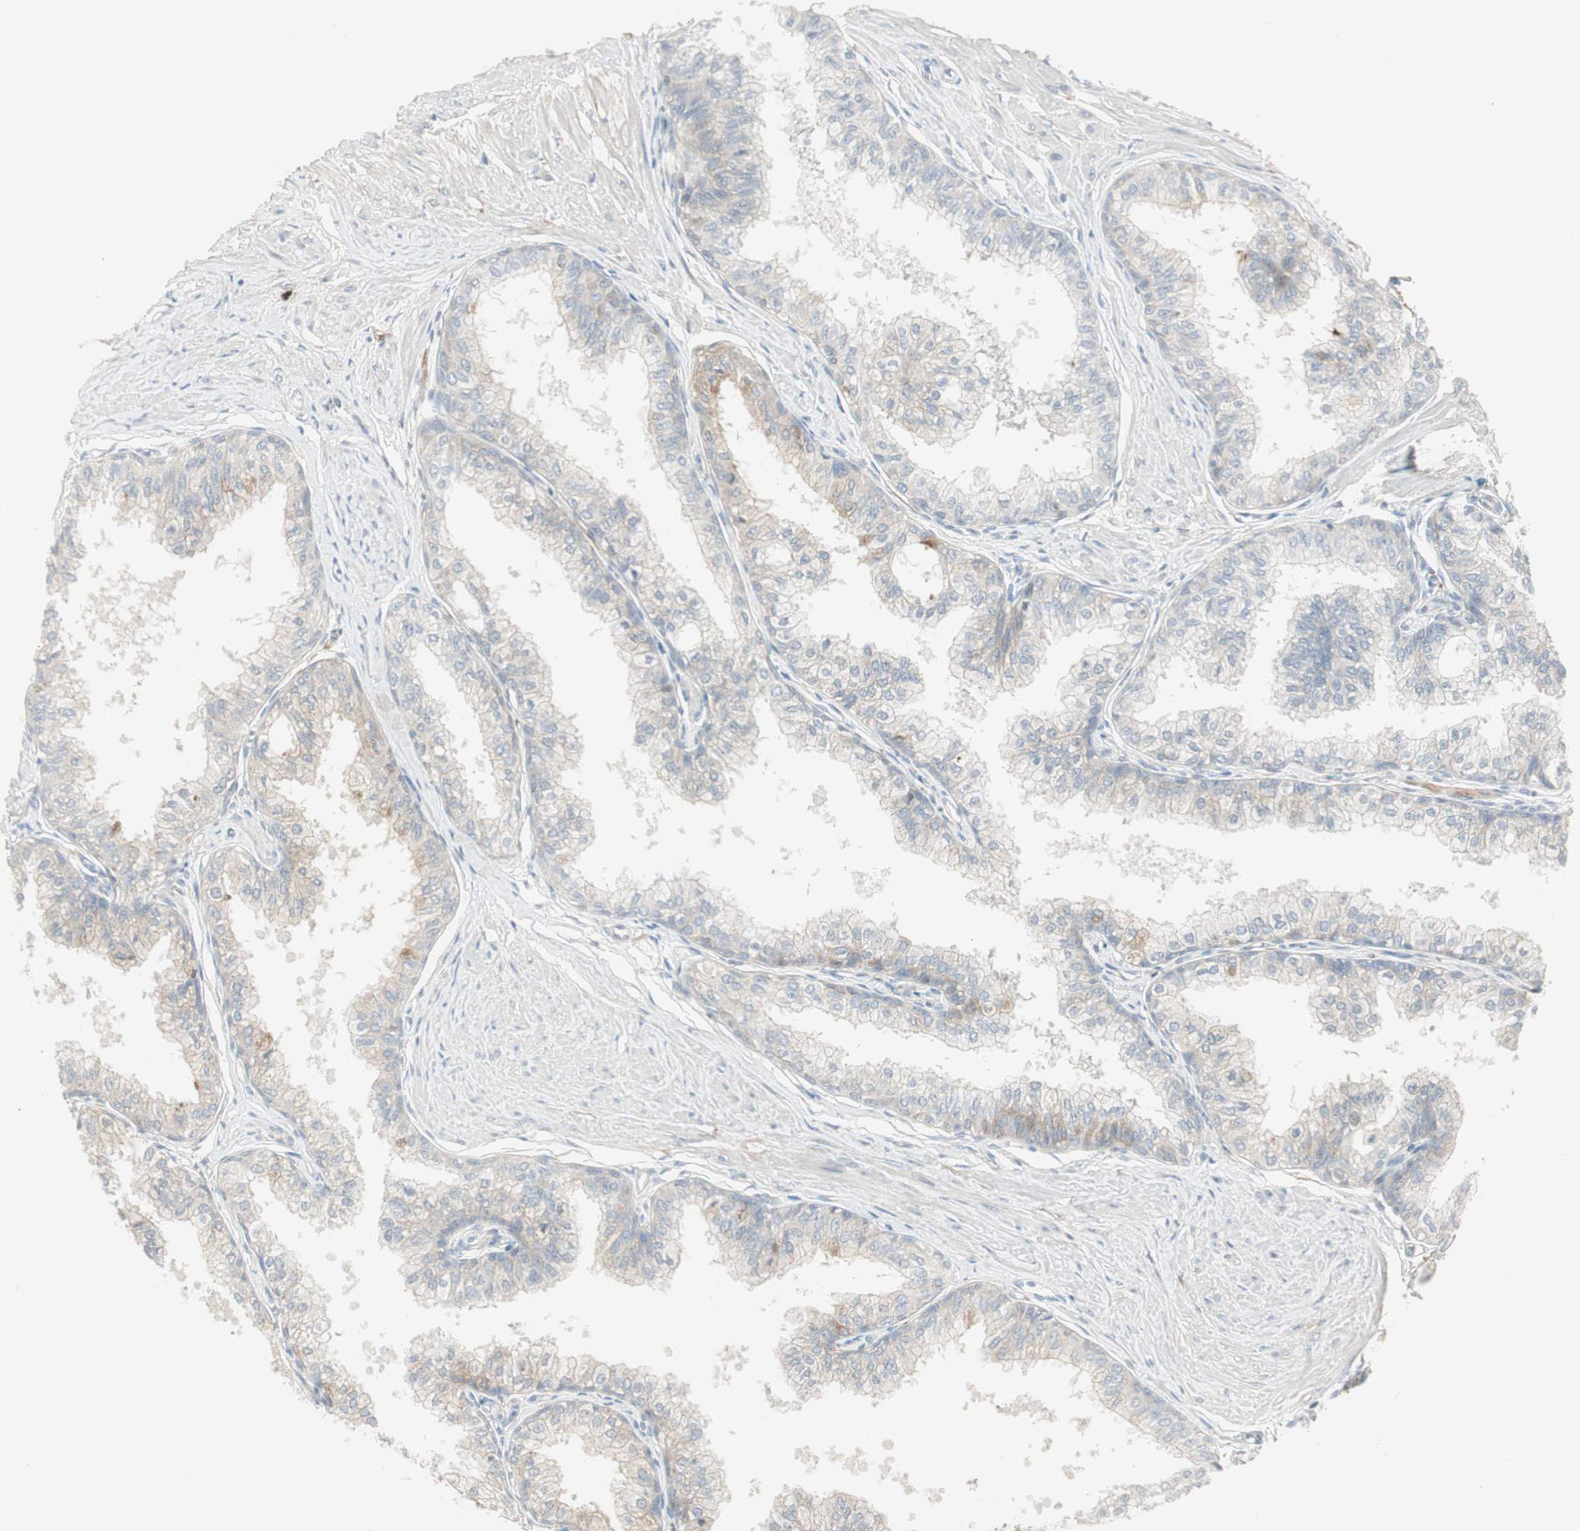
{"staining": {"intensity": "weak", "quantity": "25%-75%", "location": "cytoplasmic/membranous"}, "tissue": "prostate", "cell_type": "Glandular cells", "image_type": "normal", "snomed": [{"axis": "morphology", "description": "Normal tissue, NOS"}, {"axis": "topography", "description": "Prostate"}, {"axis": "topography", "description": "Seminal veicle"}], "caption": "Prostate stained for a protein (brown) demonstrates weak cytoplasmic/membranous positive positivity in approximately 25%-75% of glandular cells.", "gene": "MAPRE3", "patient": {"sex": "male", "age": 60}}